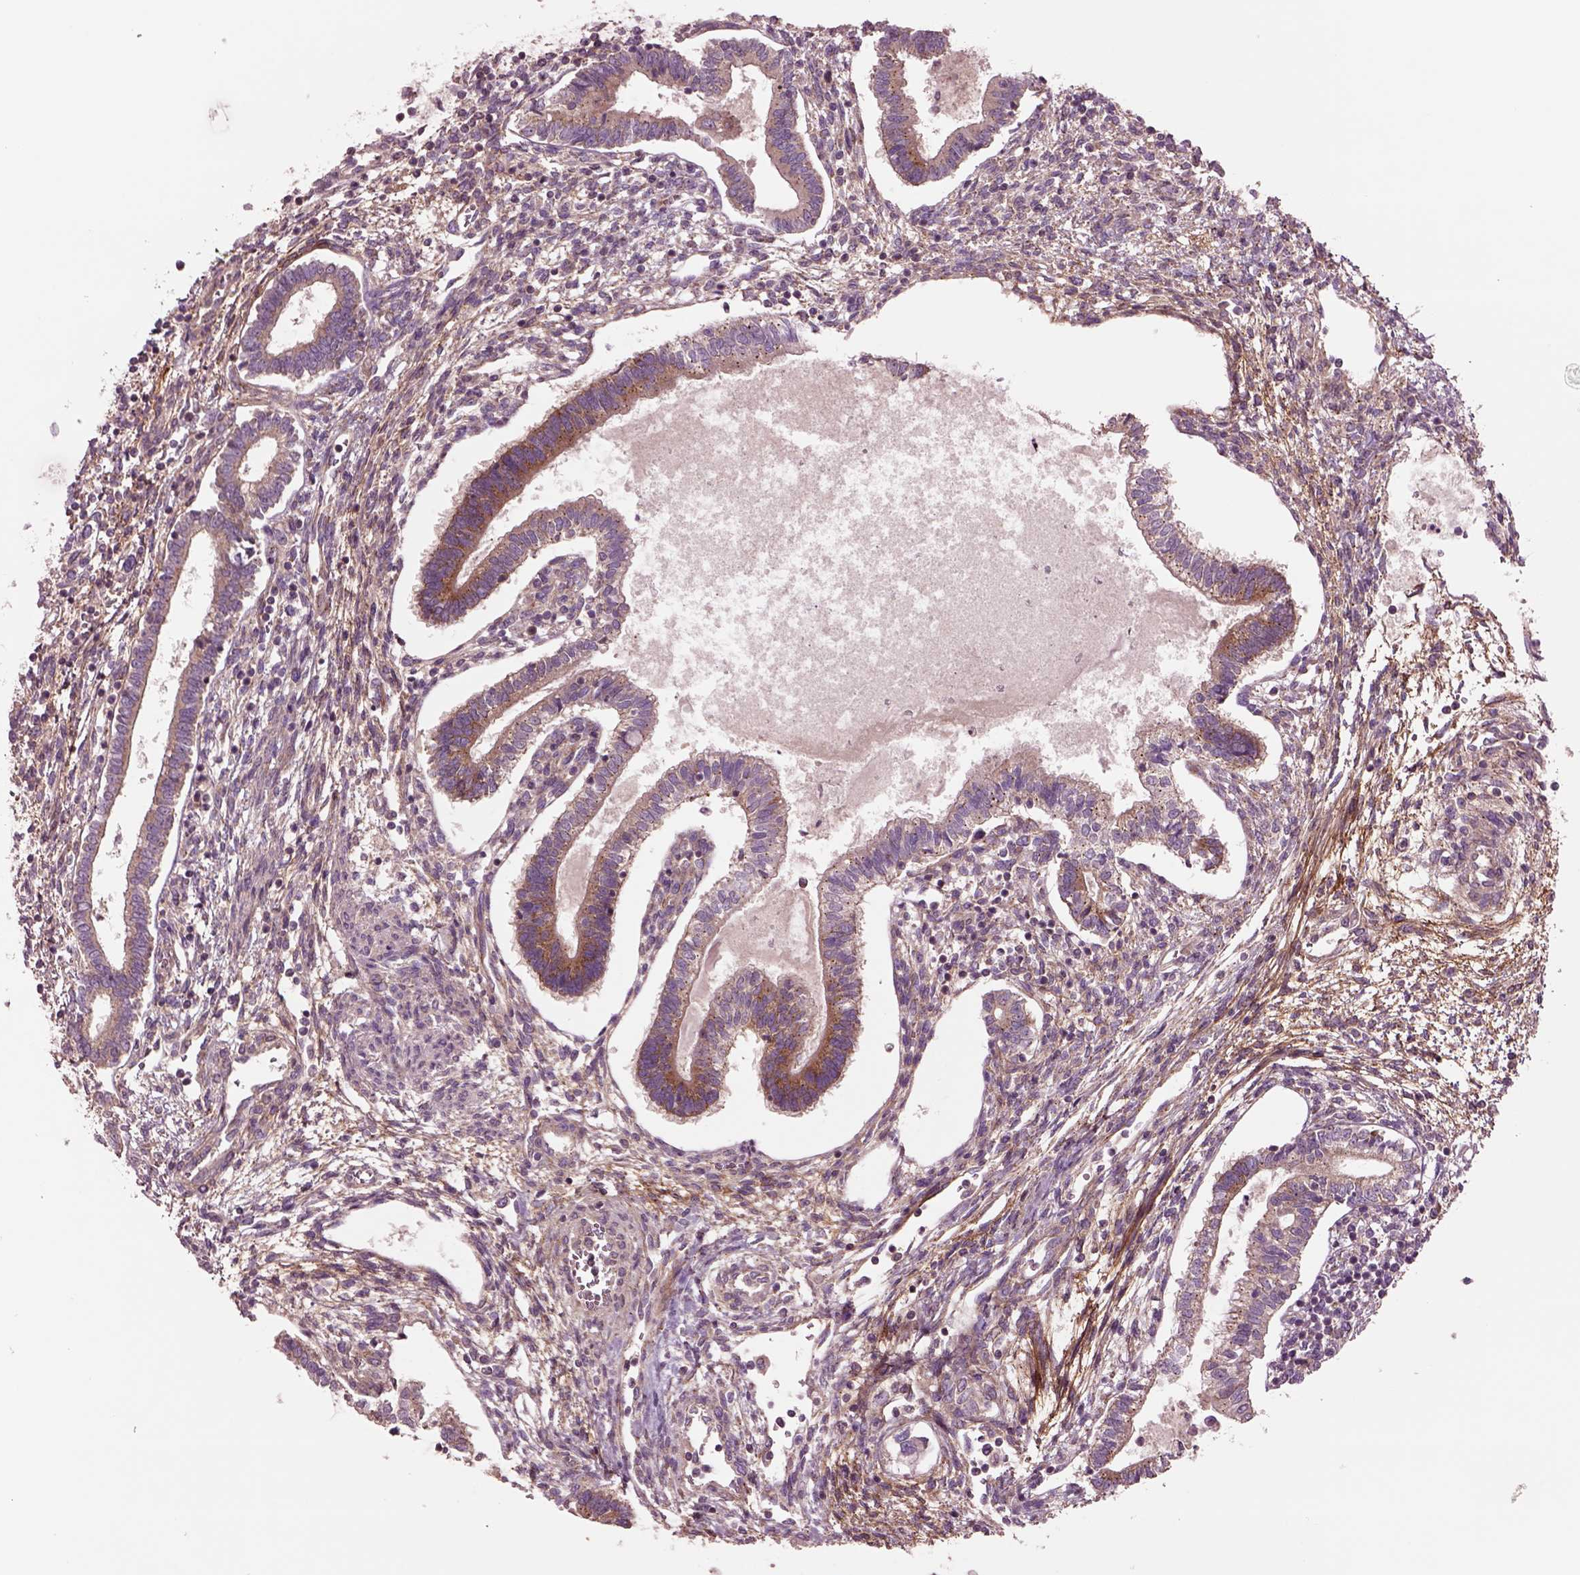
{"staining": {"intensity": "moderate", "quantity": ">75%", "location": "cytoplasmic/membranous"}, "tissue": "testis cancer", "cell_type": "Tumor cells", "image_type": "cancer", "snomed": [{"axis": "morphology", "description": "Carcinoma, Embryonal, NOS"}, {"axis": "topography", "description": "Testis"}], "caption": "Protein staining displays moderate cytoplasmic/membranous staining in approximately >75% of tumor cells in embryonal carcinoma (testis).", "gene": "SEC23A", "patient": {"sex": "male", "age": 37}}